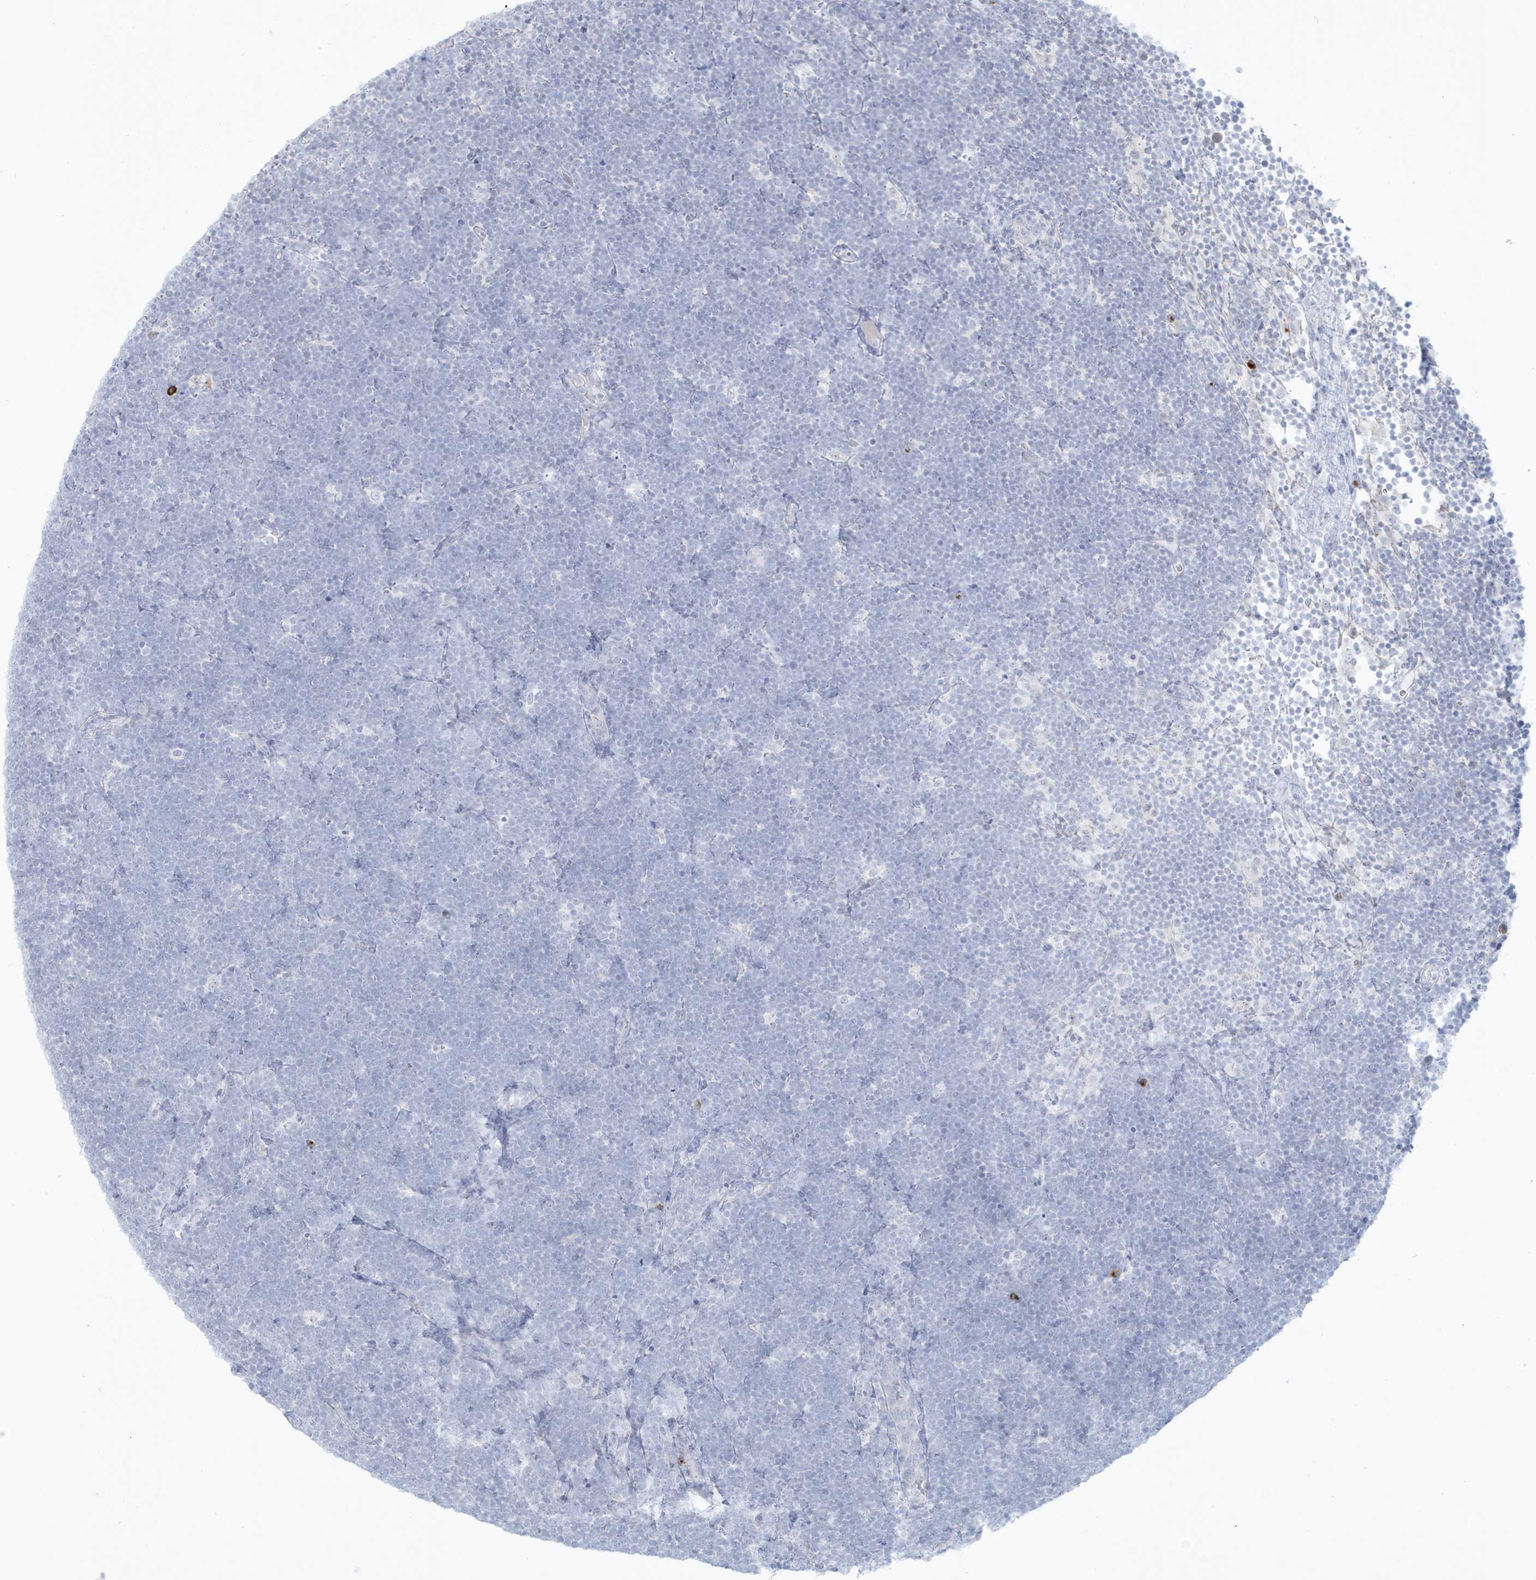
{"staining": {"intensity": "negative", "quantity": "none", "location": "none"}, "tissue": "lymphoma", "cell_type": "Tumor cells", "image_type": "cancer", "snomed": [{"axis": "morphology", "description": "Malignant lymphoma, non-Hodgkin's type, High grade"}, {"axis": "topography", "description": "Lymph node"}], "caption": "This histopathology image is of lymphoma stained with IHC to label a protein in brown with the nuclei are counter-stained blue. There is no positivity in tumor cells. The staining was performed using DAB (3,3'-diaminobenzidine) to visualize the protein expression in brown, while the nuclei were stained in blue with hematoxylin (Magnification: 20x).", "gene": "HERC6", "patient": {"sex": "male", "age": 13}}